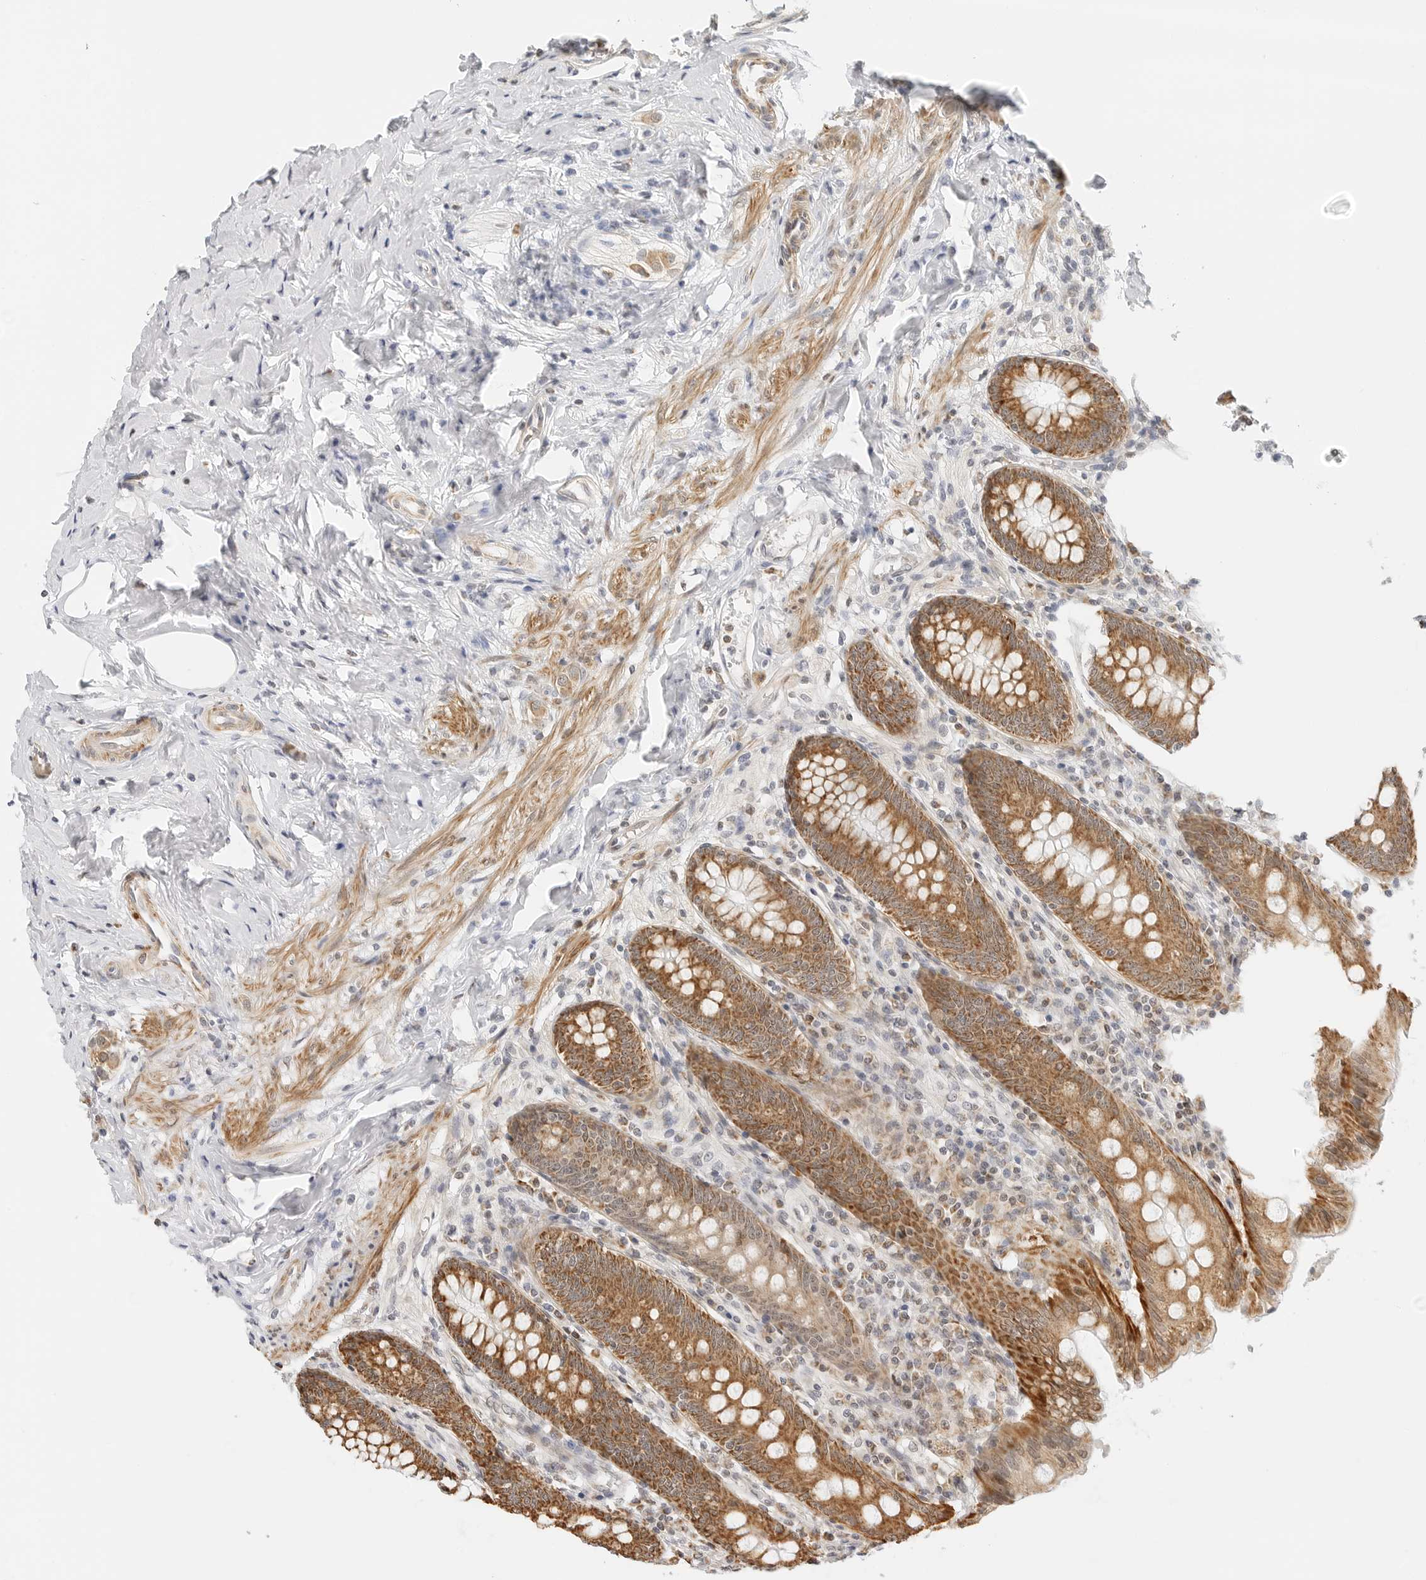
{"staining": {"intensity": "moderate", "quantity": ">75%", "location": "cytoplasmic/membranous"}, "tissue": "appendix", "cell_type": "Glandular cells", "image_type": "normal", "snomed": [{"axis": "morphology", "description": "Normal tissue, NOS"}, {"axis": "topography", "description": "Appendix"}], "caption": "A micrograph of appendix stained for a protein displays moderate cytoplasmic/membranous brown staining in glandular cells. (IHC, brightfield microscopy, high magnification).", "gene": "GORAB", "patient": {"sex": "female", "age": 54}}